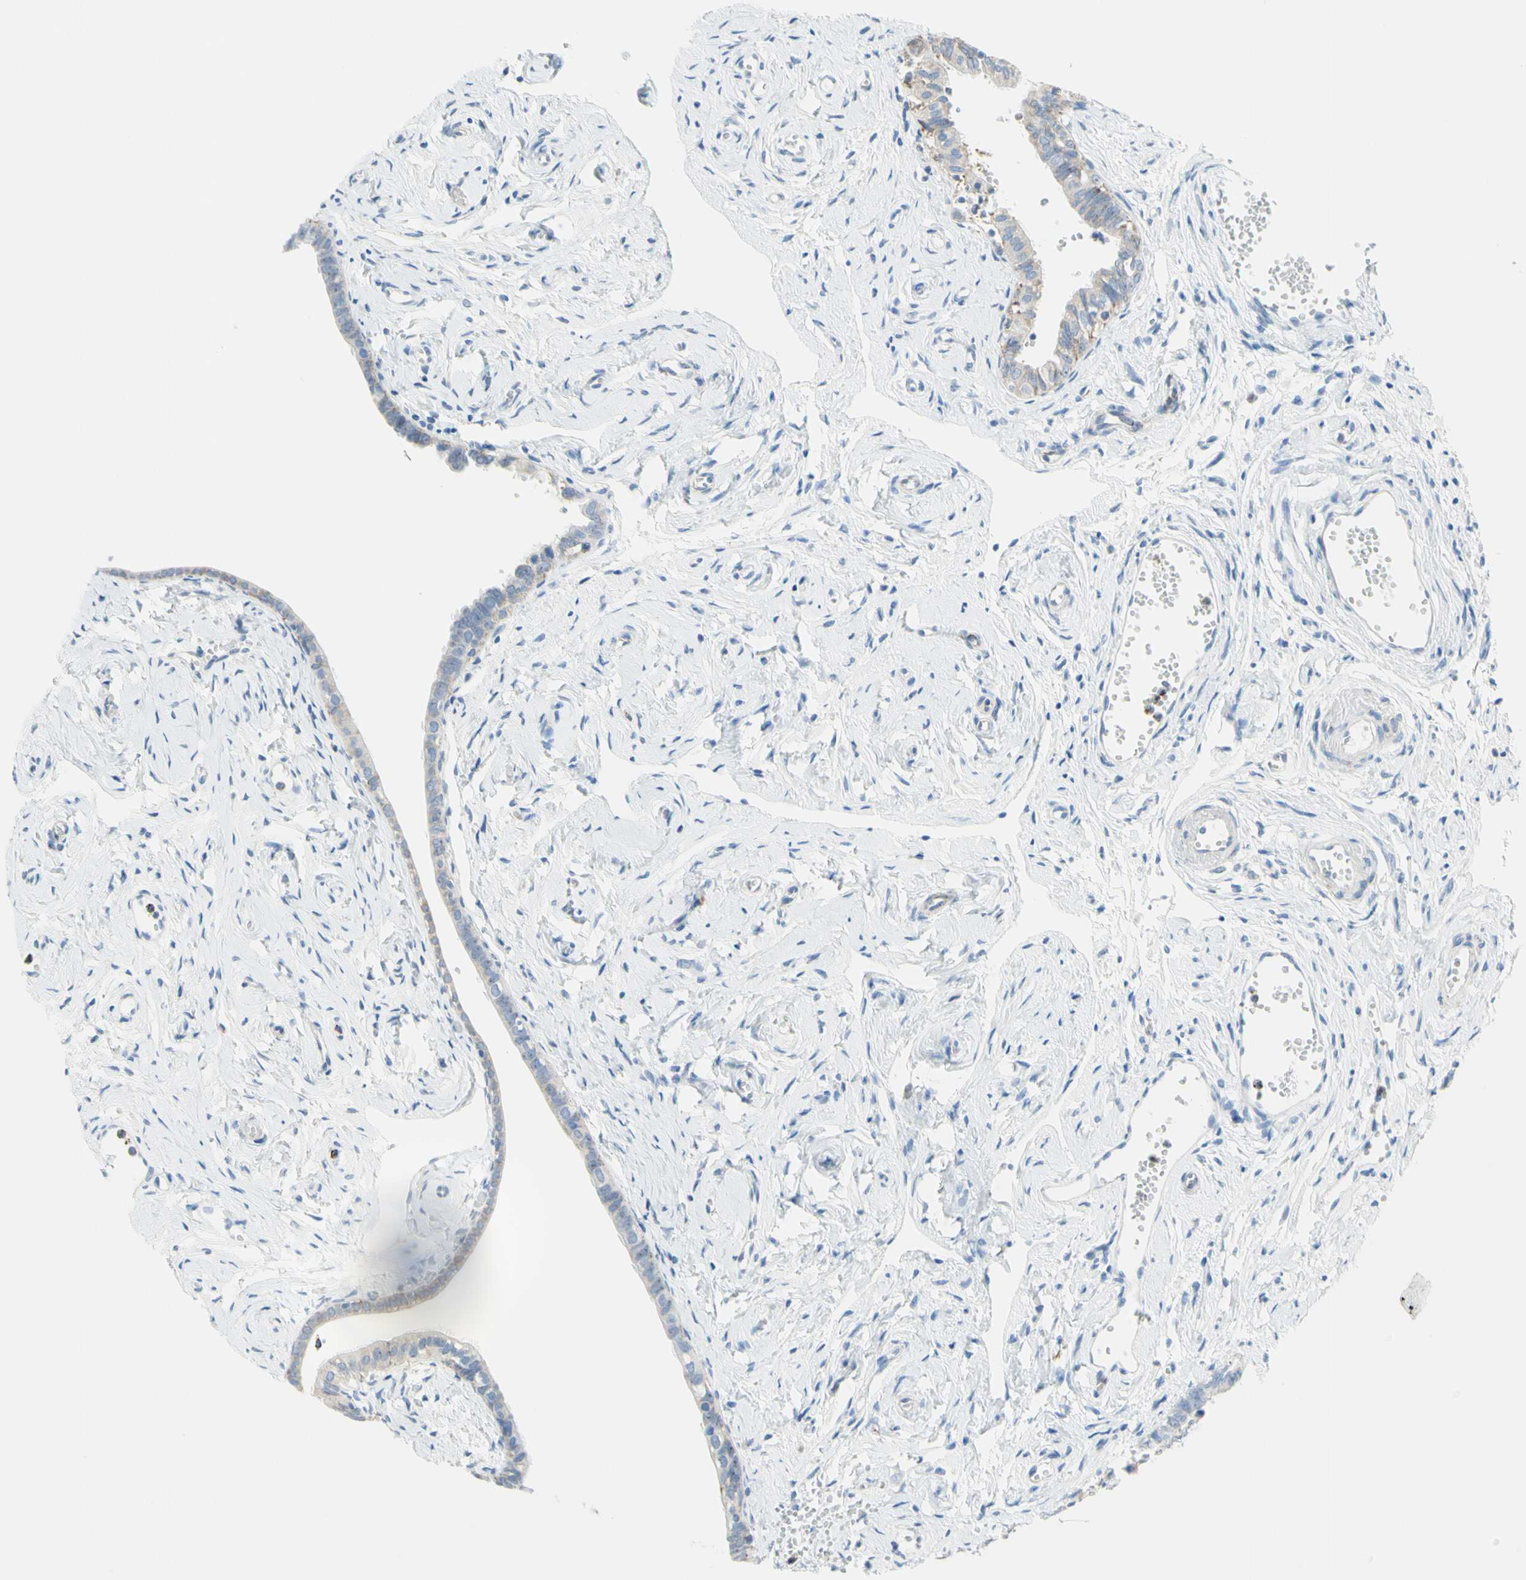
{"staining": {"intensity": "weak", "quantity": "<25%", "location": "cytoplasmic/membranous"}, "tissue": "fallopian tube", "cell_type": "Glandular cells", "image_type": "normal", "snomed": [{"axis": "morphology", "description": "Normal tissue, NOS"}, {"axis": "topography", "description": "Fallopian tube"}], "caption": "The immunohistochemistry histopathology image has no significant expression in glandular cells of fallopian tube. The staining was performed using DAB (3,3'-diaminobenzidine) to visualize the protein expression in brown, while the nuclei were stained in blue with hematoxylin (Magnification: 20x).", "gene": "CYSLTR1", "patient": {"sex": "female", "age": 71}}